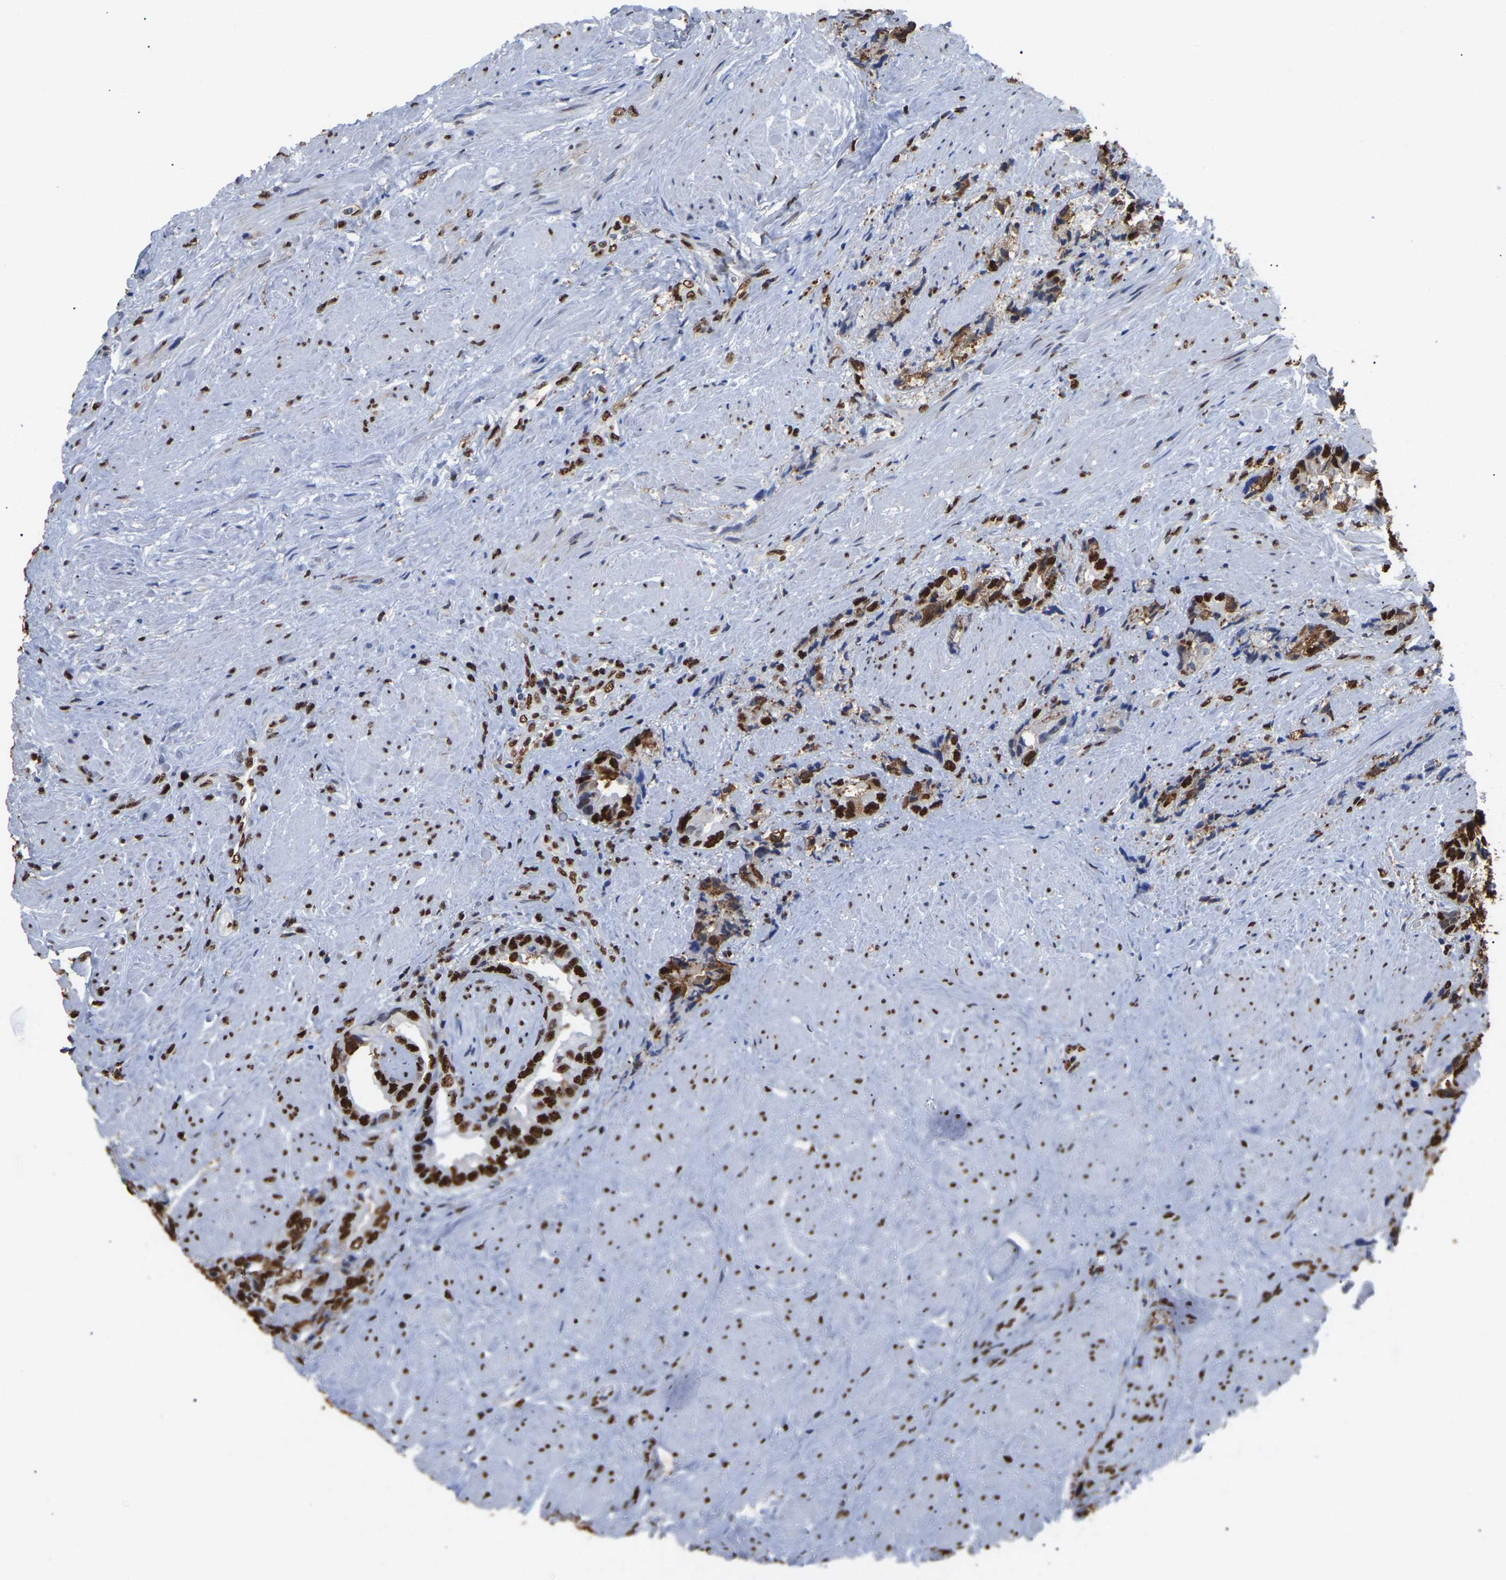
{"staining": {"intensity": "strong", "quantity": ">75%", "location": "nuclear"}, "tissue": "prostate cancer", "cell_type": "Tumor cells", "image_type": "cancer", "snomed": [{"axis": "morphology", "description": "Adenocarcinoma, High grade"}, {"axis": "topography", "description": "Prostate"}], "caption": "Immunohistochemistry (IHC) micrograph of neoplastic tissue: human prostate cancer (high-grade adenocarcinoma) stained using immunohistochemistry exhibits high levels of strong protein expression localized specifically in the nuclear of tumor cells, appearing as a nuclear brown color.", "gene": "RBL2", "patient": {"sex": "male", "age": 61}}